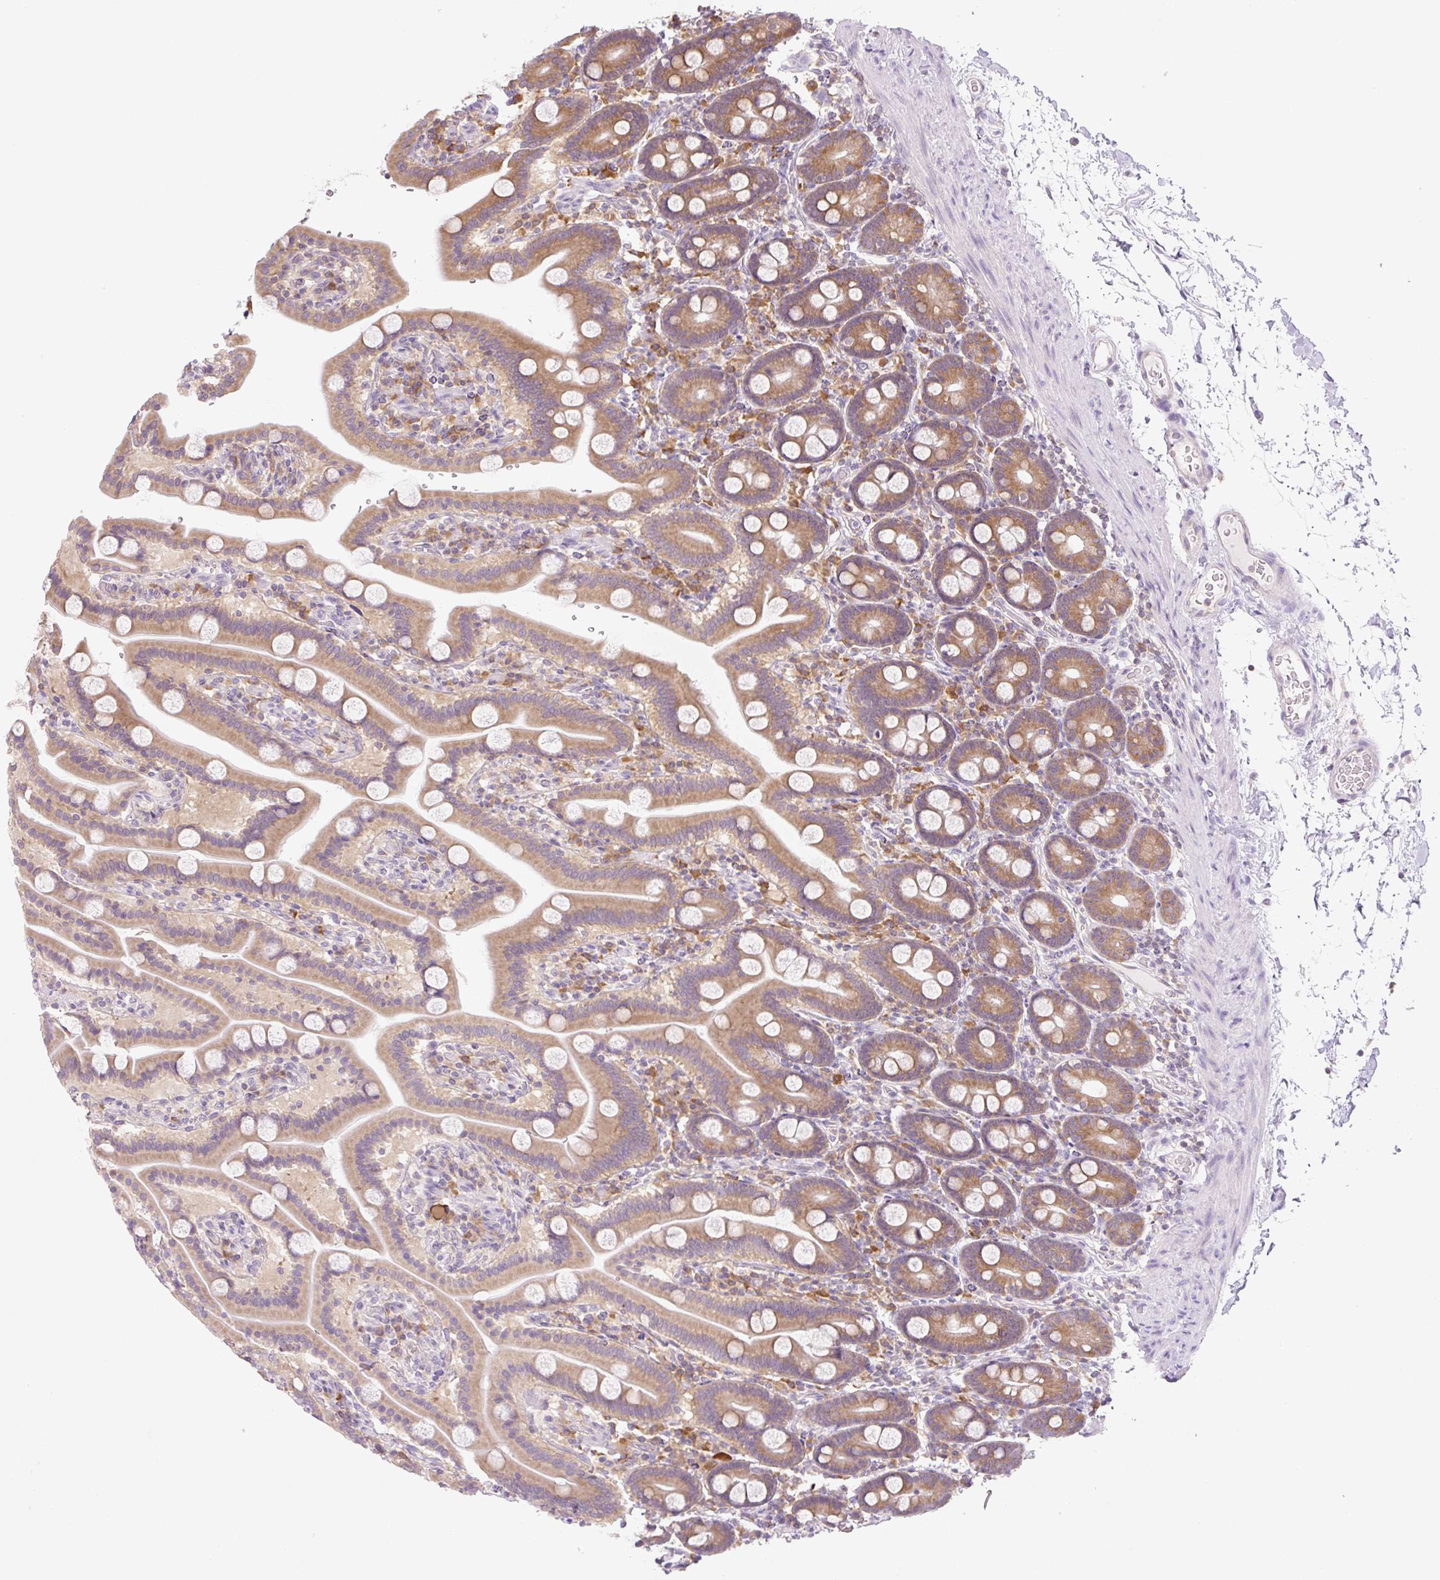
{"staining": {"intensity": "moderate", "quantity": ">75%", "location": "cytoplasmic/membranous"}, "tissue": "duodenum", "cell_type": "Glandular cells", "image_type": "normal", "snomed": [{"axis": "morphology", "description": "Normal tissue, NOS"}, {"axis": "topography", "description": "Duodenum"}], "caption": "An immunohistochemistry (IHC) histopathology image of benign tissue is shown. Protein staining in brown highlights moderate cytoplasmic/membranous positivity in duodenum within glandular cells. (DAB IHC, brown staining for protein, blue staining for nuclei).", "gene": "RPL18A", "patient": {"sex": "male", "age": 55}}